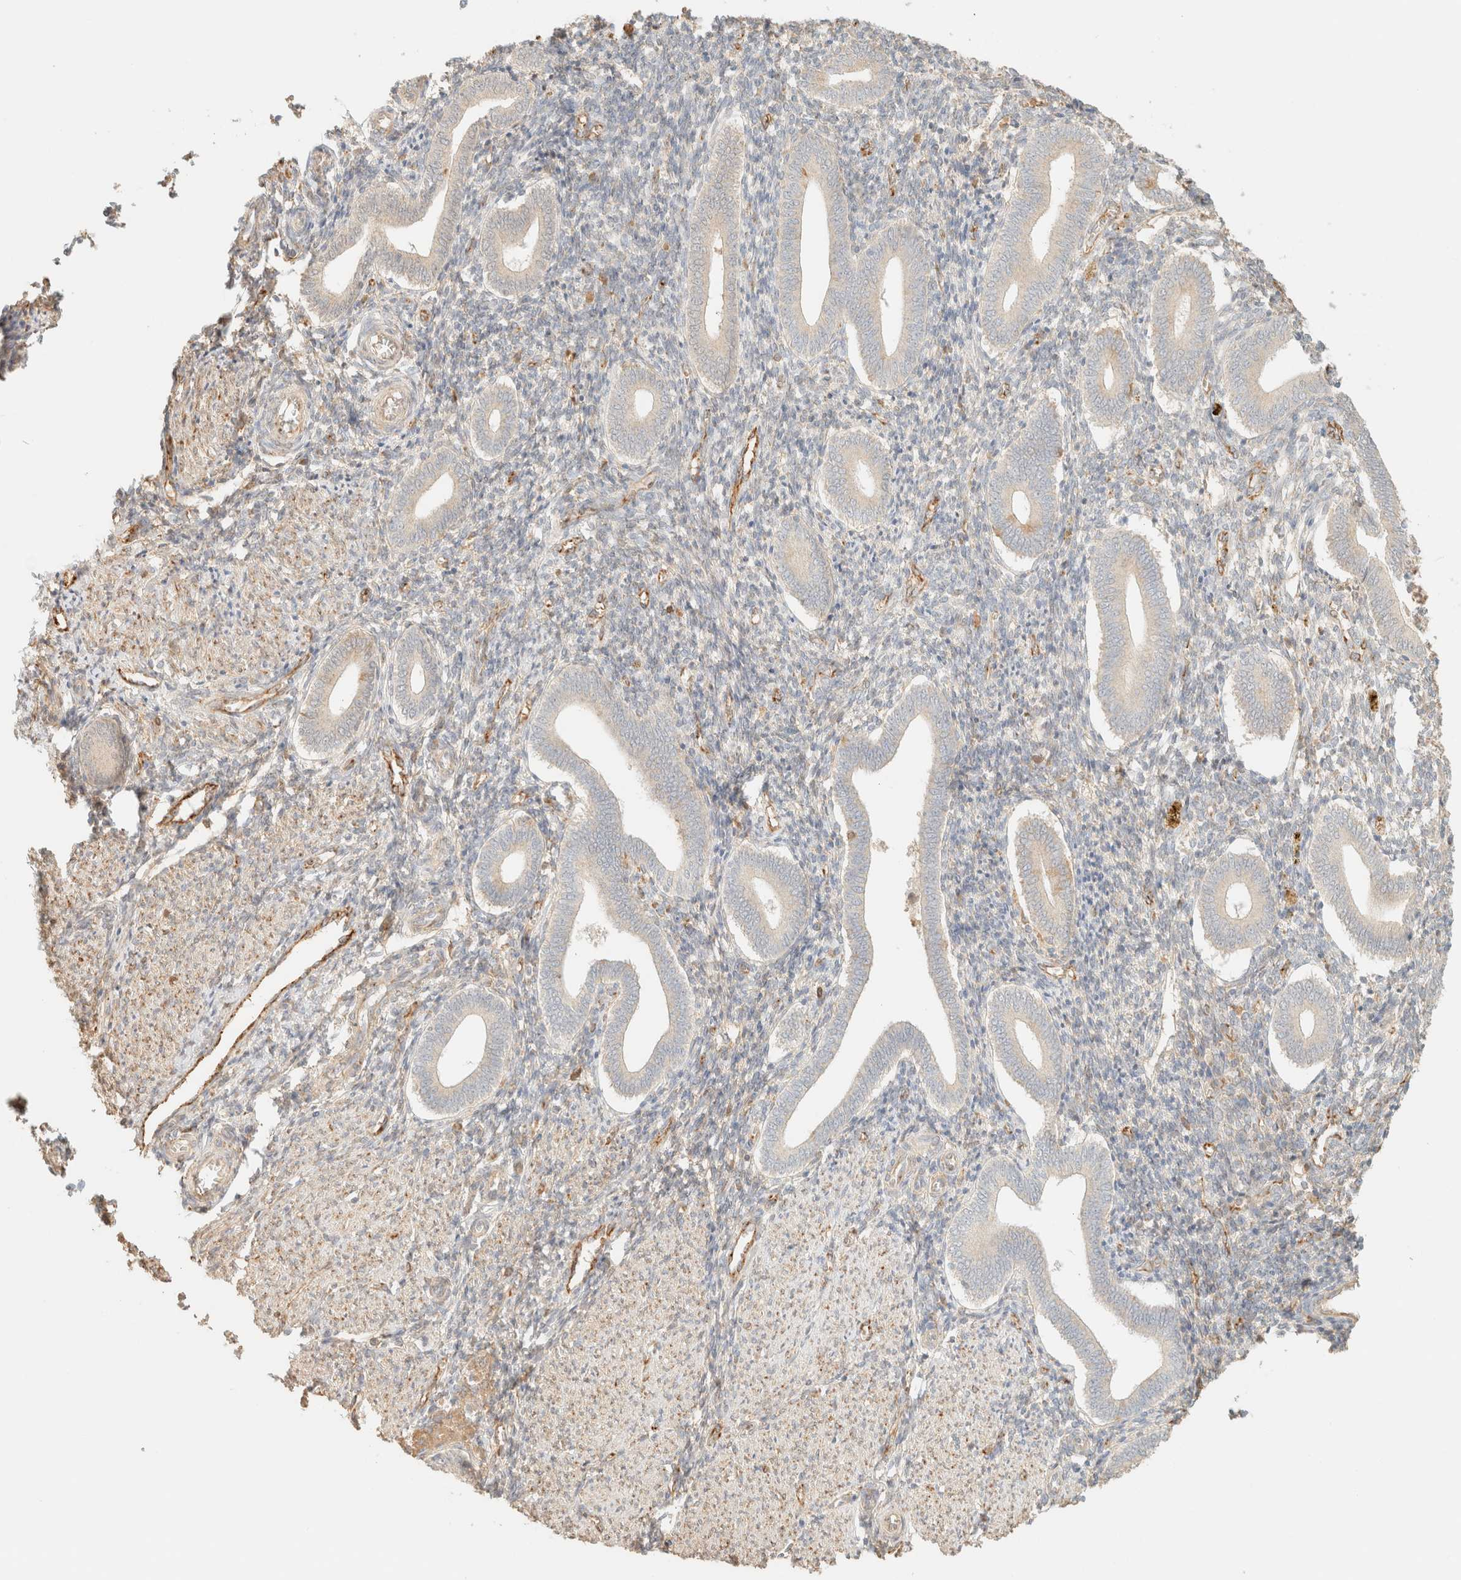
{"staining": {"intensity": "weak", "quantity": "<25%", "location": "cytoplasmic/membranous"}, "tissue": "endometrium", "cell_type": "Cells in endometrial stroma", "image_type": "normal", "snomed": [{"axis": "morphology", "description": "Normal tissue, NOS"}, {"axis": "topography", "description": "Uterus"}, {"axis": "topography", "description": "Endometrium"}], "caption": "A high-resolution photomicrograph shows immunohistochemistry staining of unremarkable endometrium, which reveals no significant expression in cells in endometrial stroma.", "gene": "SPARCL1", "patient": {"sex": "female", "age": 33}}